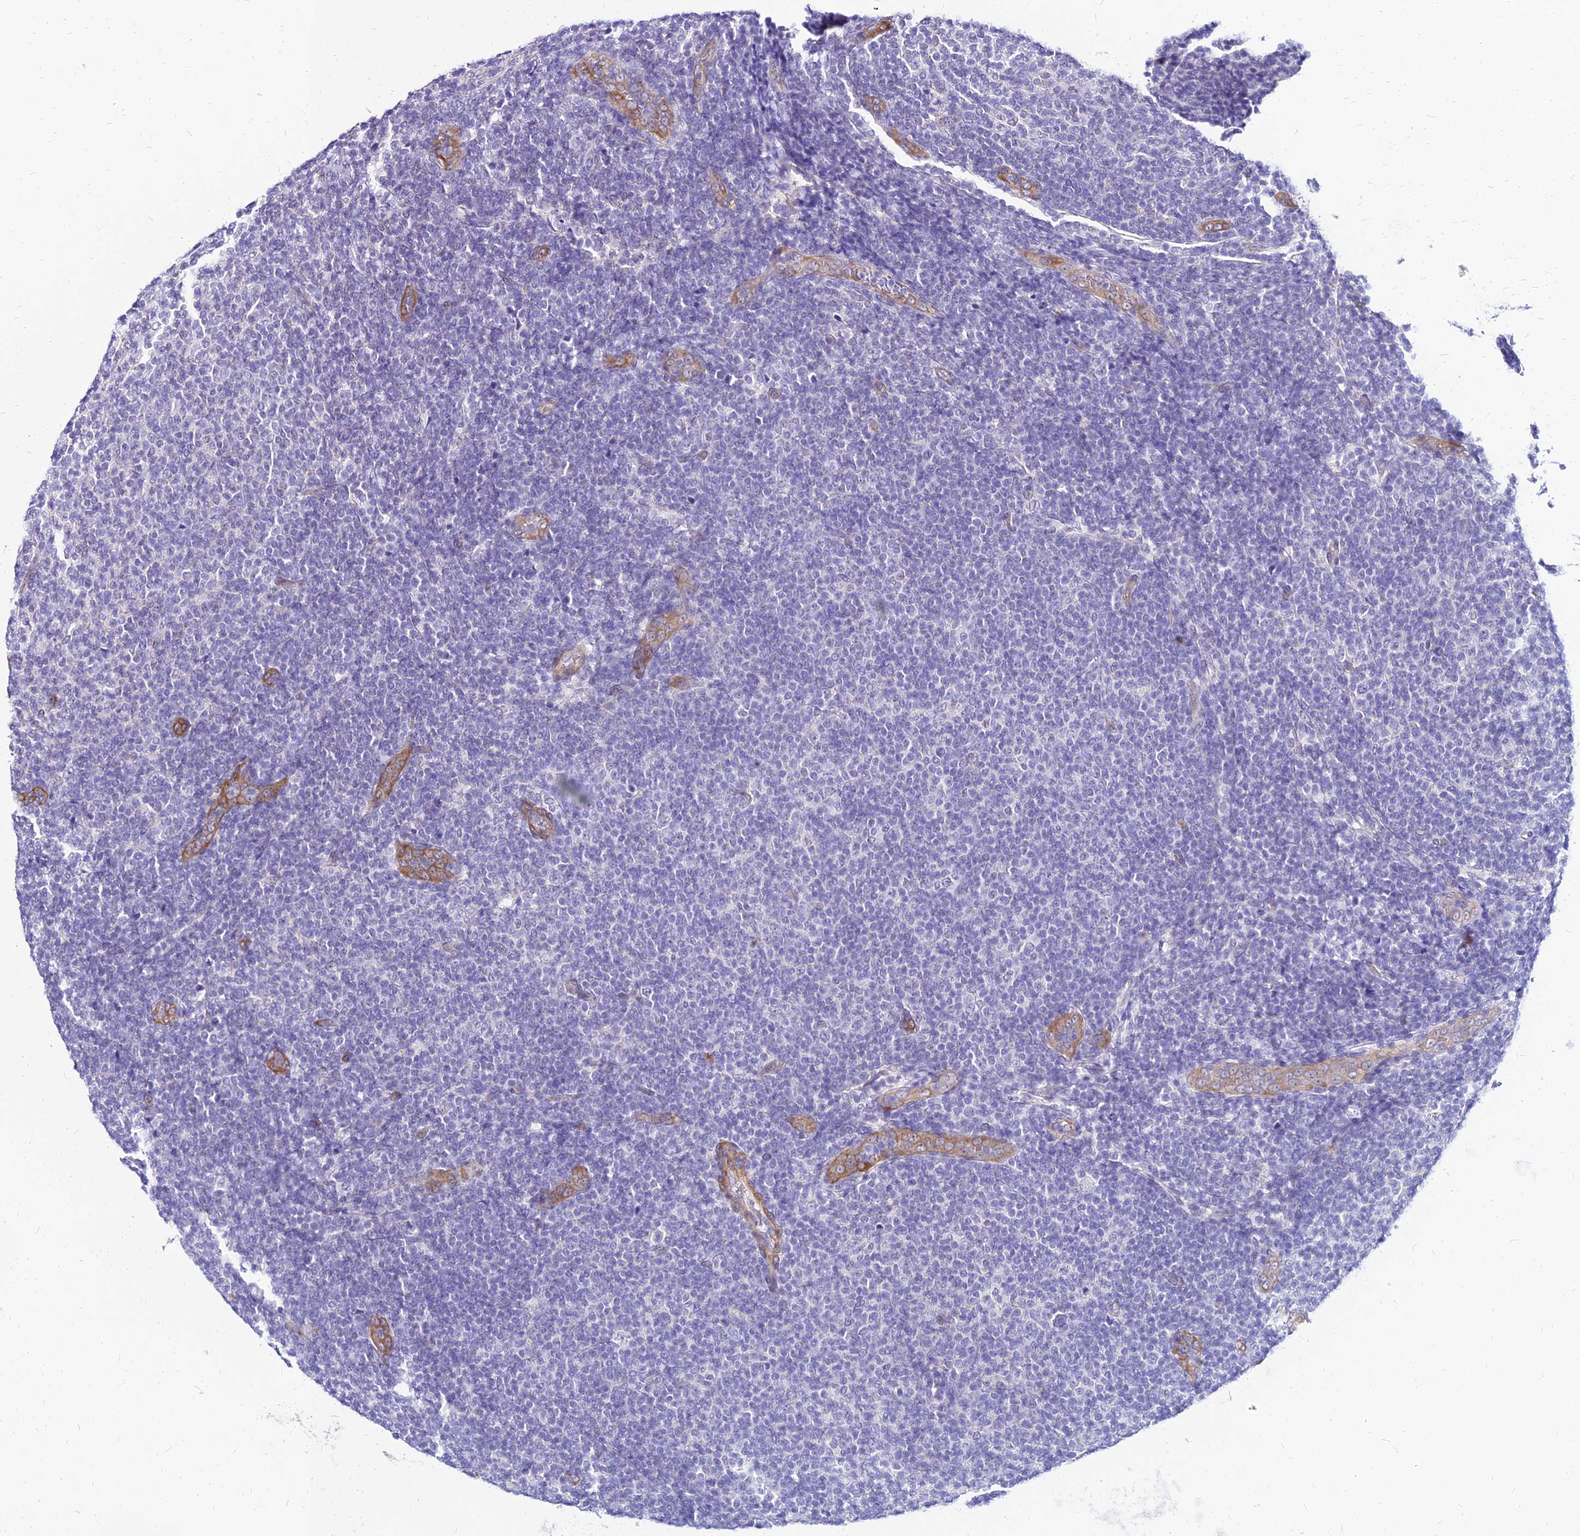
{"staining": {"intensity": "negative", "quantity": "none", "location": "none"}, "tissue": "lymphoma", "cell_type": "Tumor cells", "image_type": "cancer", "snomed": [{"axis": "morphology", "description": "Malignant lymphoma, non-Hodgkin's type, Low grade"}, {"axis": "topography", "description": "Lymph node"}], "caption": "Tumor cells are negative for protein expression in human low-grade malignant lymphoma, non-Hodgkin's type. Nuclei are stained in blue.", "gene": "YEATS2", "patient": {"sex": "male", "age": 66}}